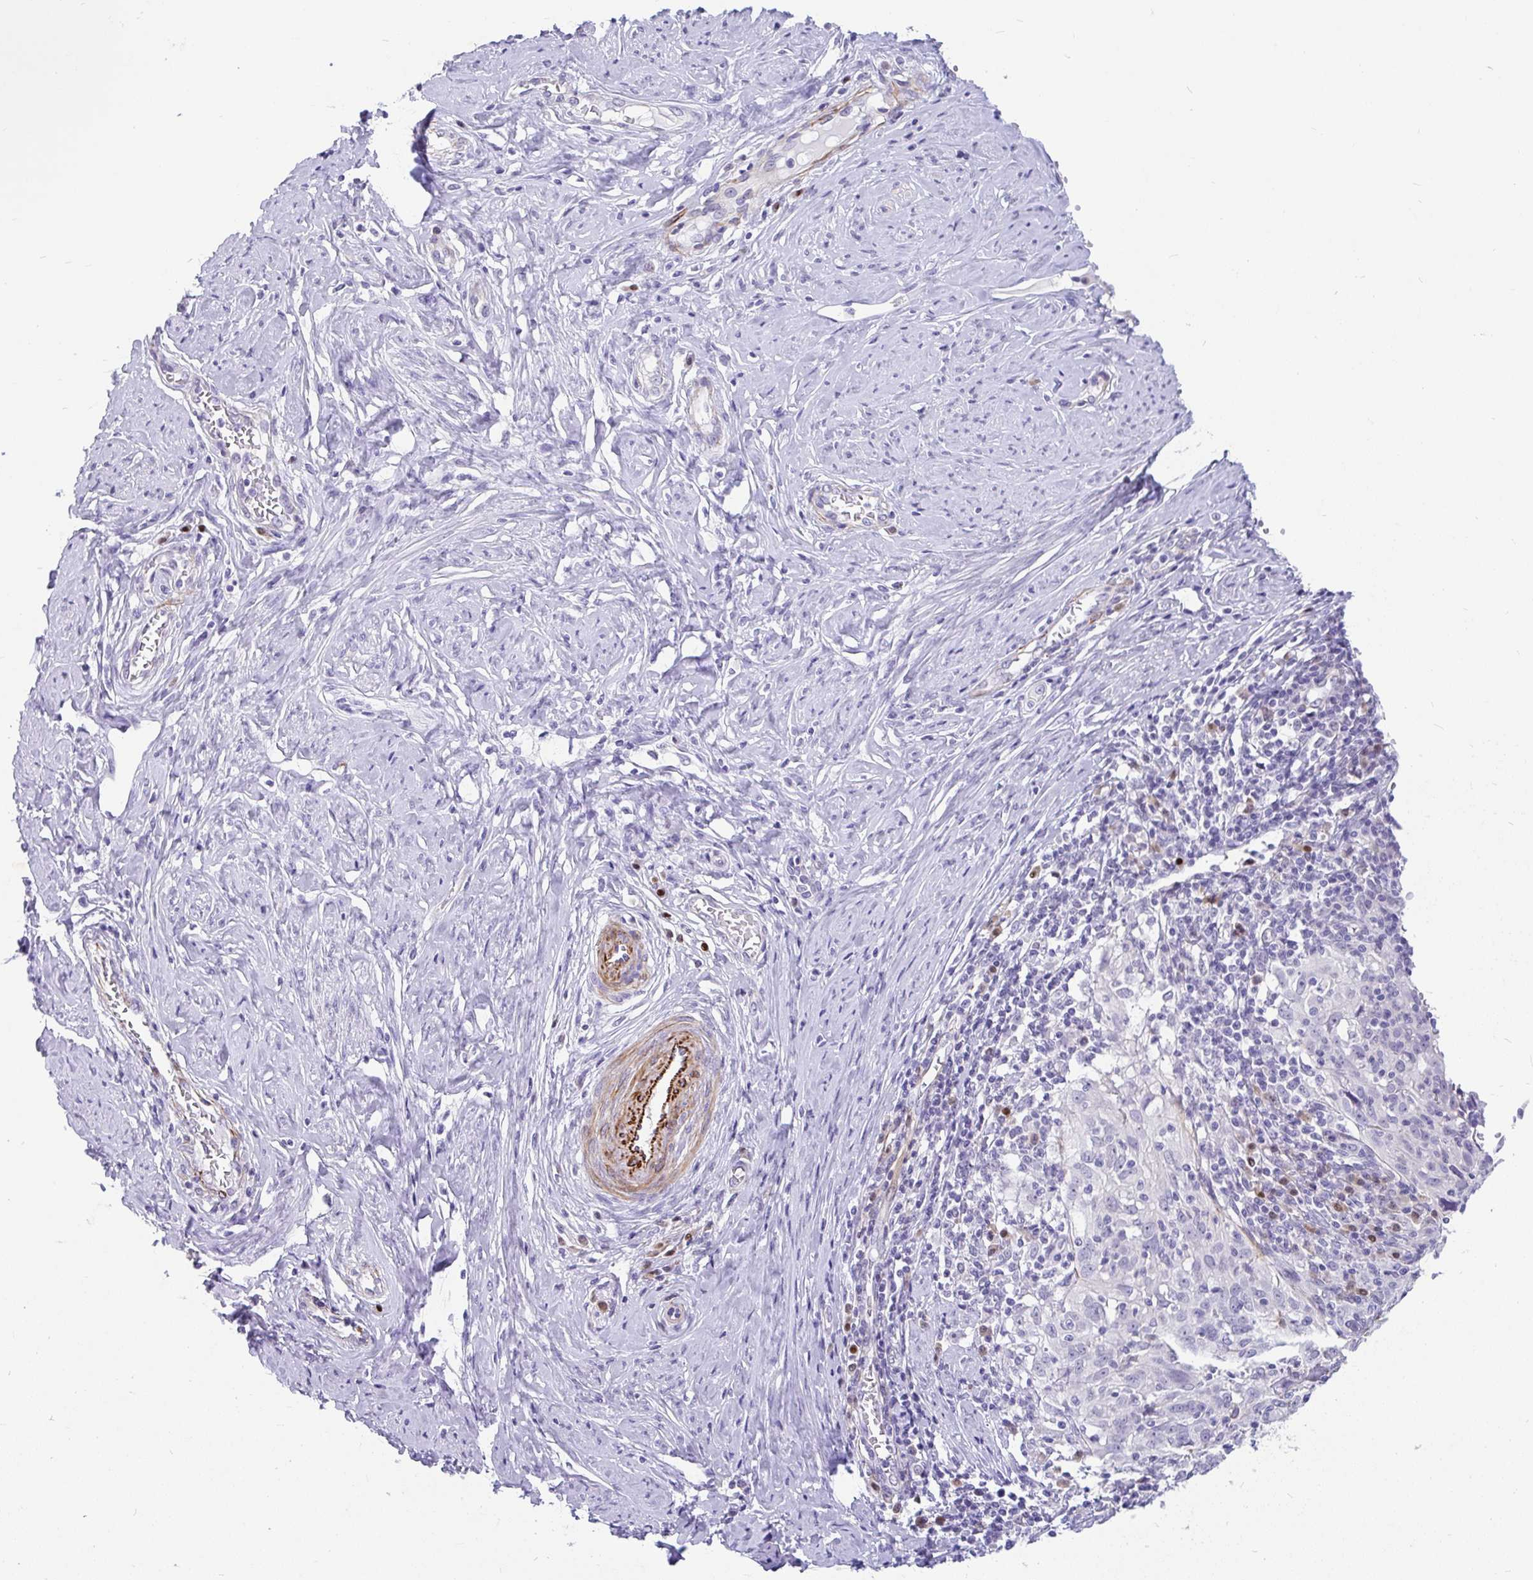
{"staining": {"intensity": "negative", "quantity": "none", "location": "none"}, "tissue": "cervical cancer", "cell_type": "Tumor cells", "image_type": "cancer", "snomed": [{"axis": "morphology", "description": "Normal tissue, NOS"}, {"axis": "morphology", "description": "Squamous cell carcinoma, NOS"}, {"axis": "topography", "description": "Cervix"}], "caption": "An immunohistochemistry (IHC) histopathology image of squamous cell carcinoma (cervical) is shown. There is no staining in tumor cells of squamous cell carcinoma (cervical).", "gene": "EML5", "patient": {"sex": "female", "age": 31}}